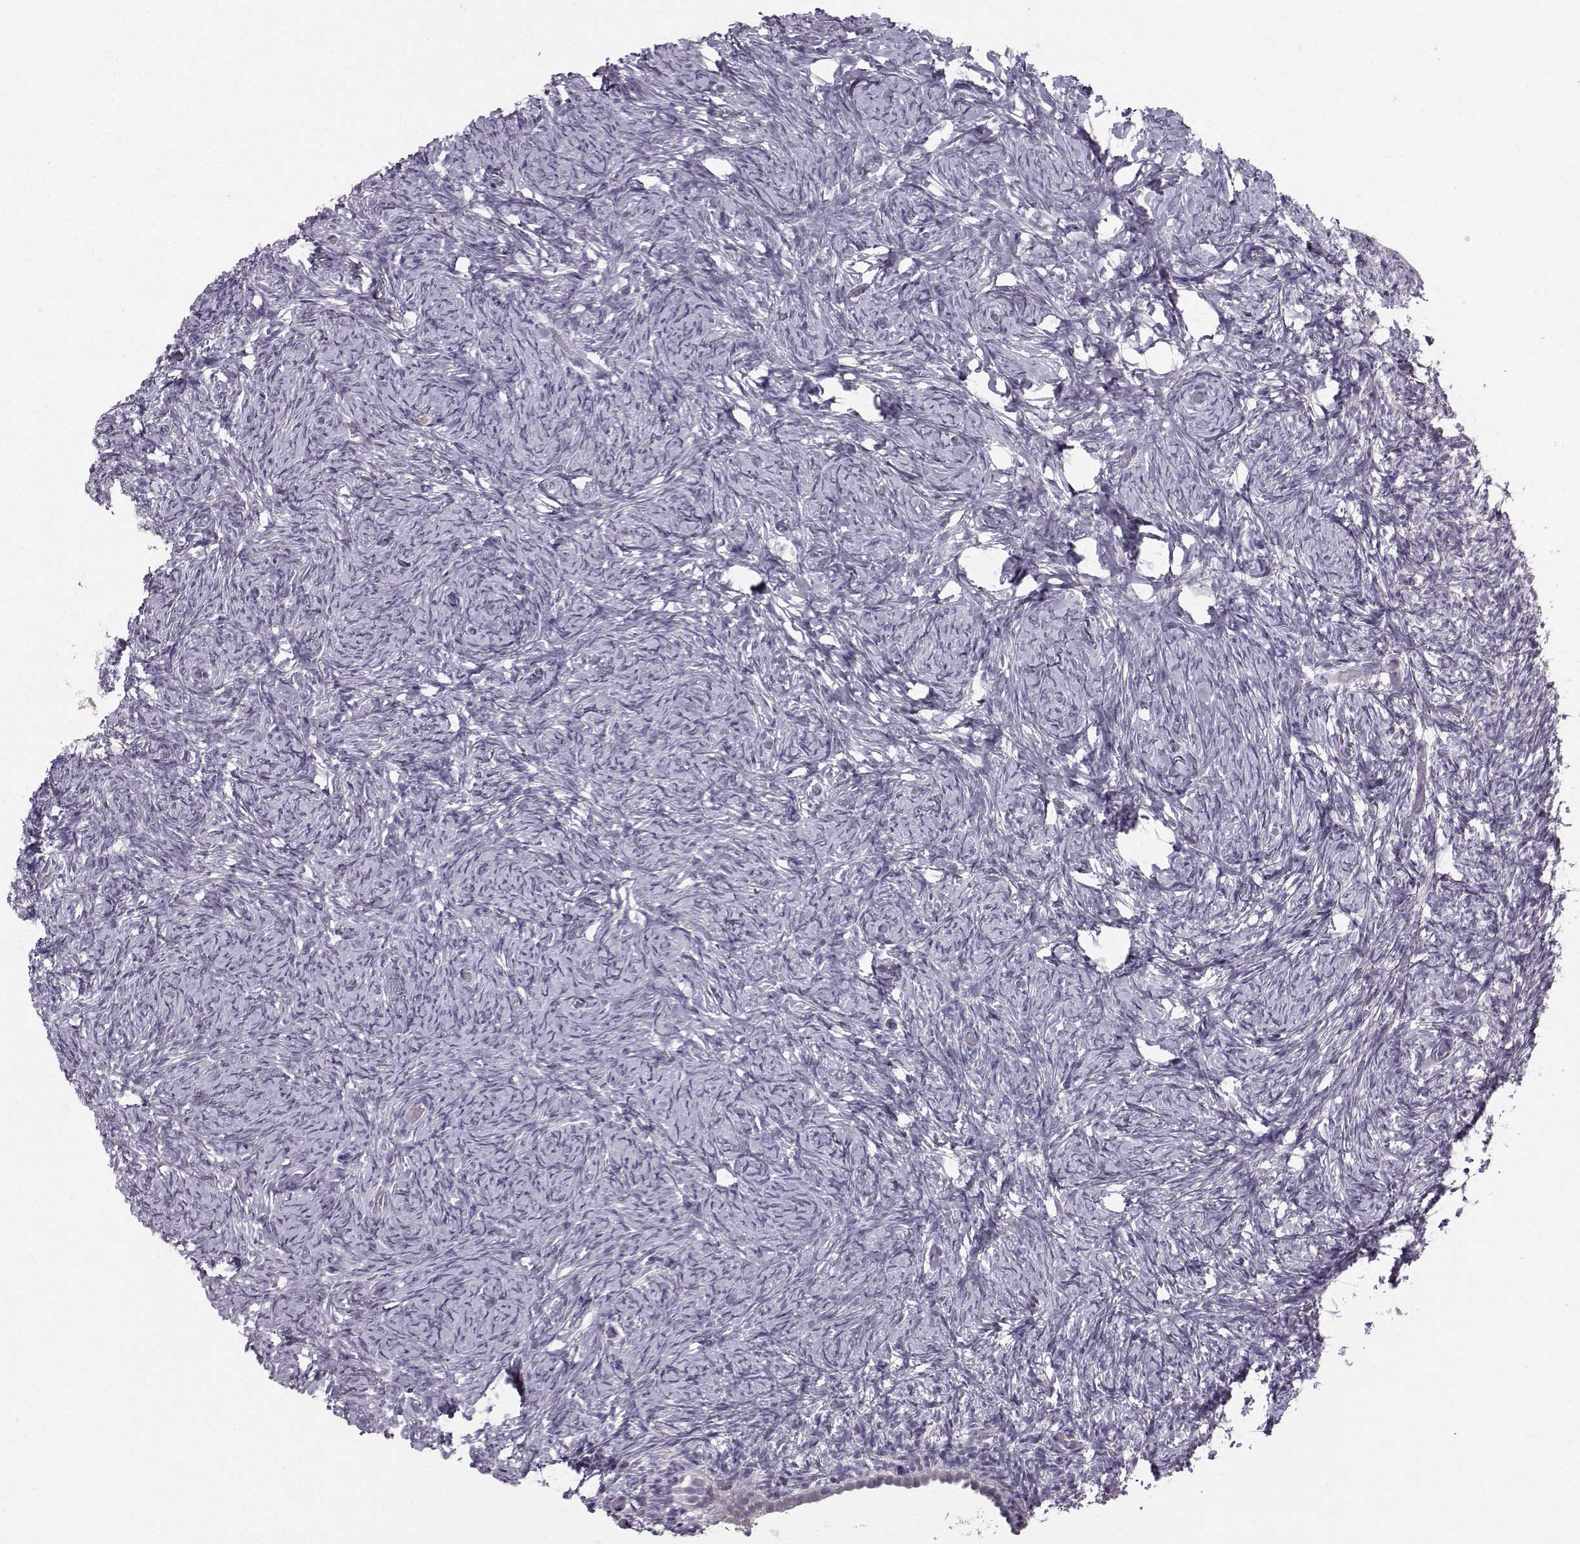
{"staining": {"intensity": "negative", "quantity": "none", "location": "none"}, "tissue": "ovary", "cell_type": "Follicle cells", "image_type": "normal", "snomed": [{"axis": "morphology", "description": "Normal tissue, NOS"}, {"axis": "topography", "description": "Ovary"}], "caption": "Immunohistochemical staining of benign ovary demonstrates no significant staining in follicle cells.", "gene": "PKP2", "patient": {"sex": "female", "age": 39}}